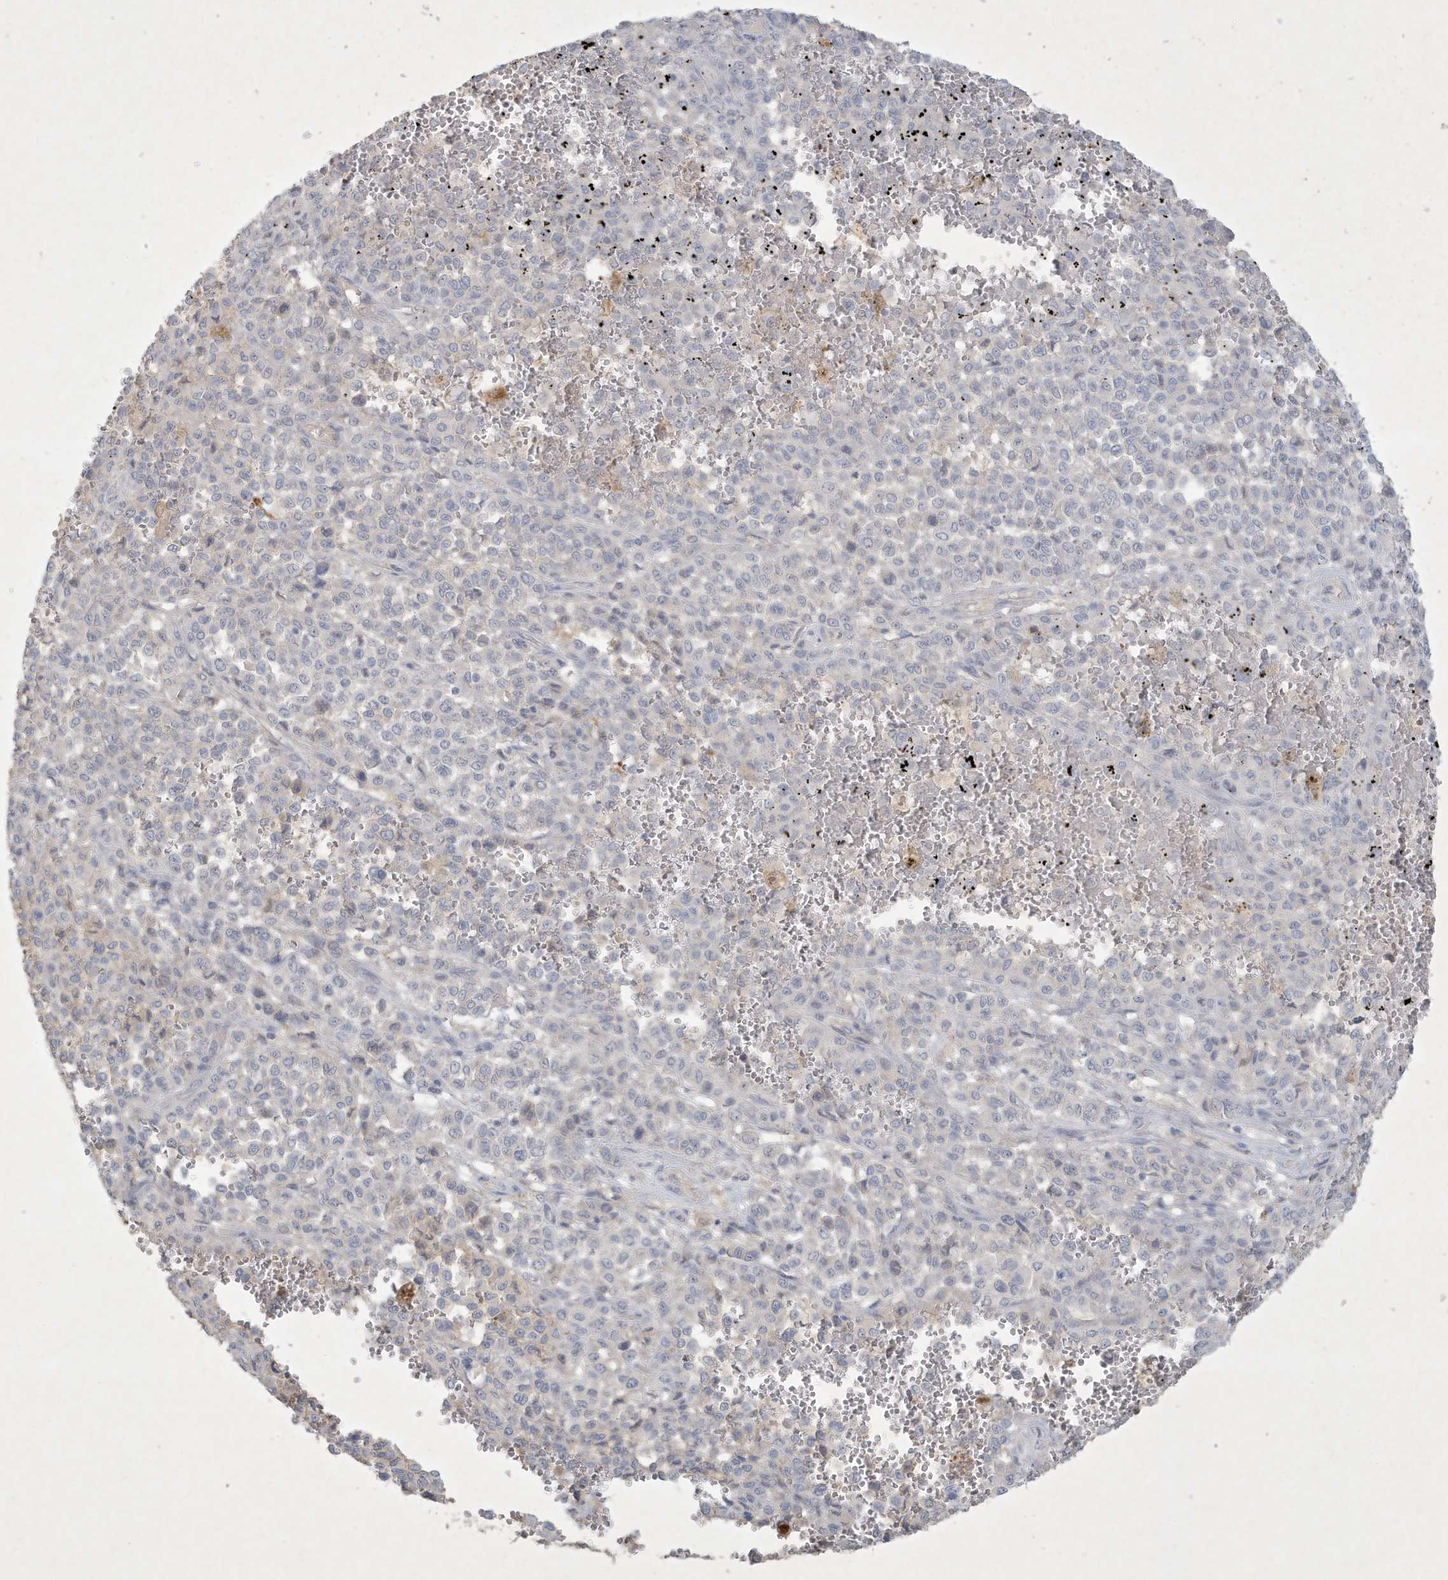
{"staining": {"intensity": "negative", "quantity": "none", "location": "none"}, "tissue": "melanoma", "cell_type": "Tumor cells", "image_type": "cancer", "snomed": [{"axis": "morphology", "description": "Malignant melanoma, Metastatic site"}, {"axis": "topography", "description": "Pancreas"}], "caption": "The histopathology image shows no staining of tumor cells in malignant melanoma (metastatic site).", "gene": "CCDC24", "patient": {"sex": "female", "age": 30}}